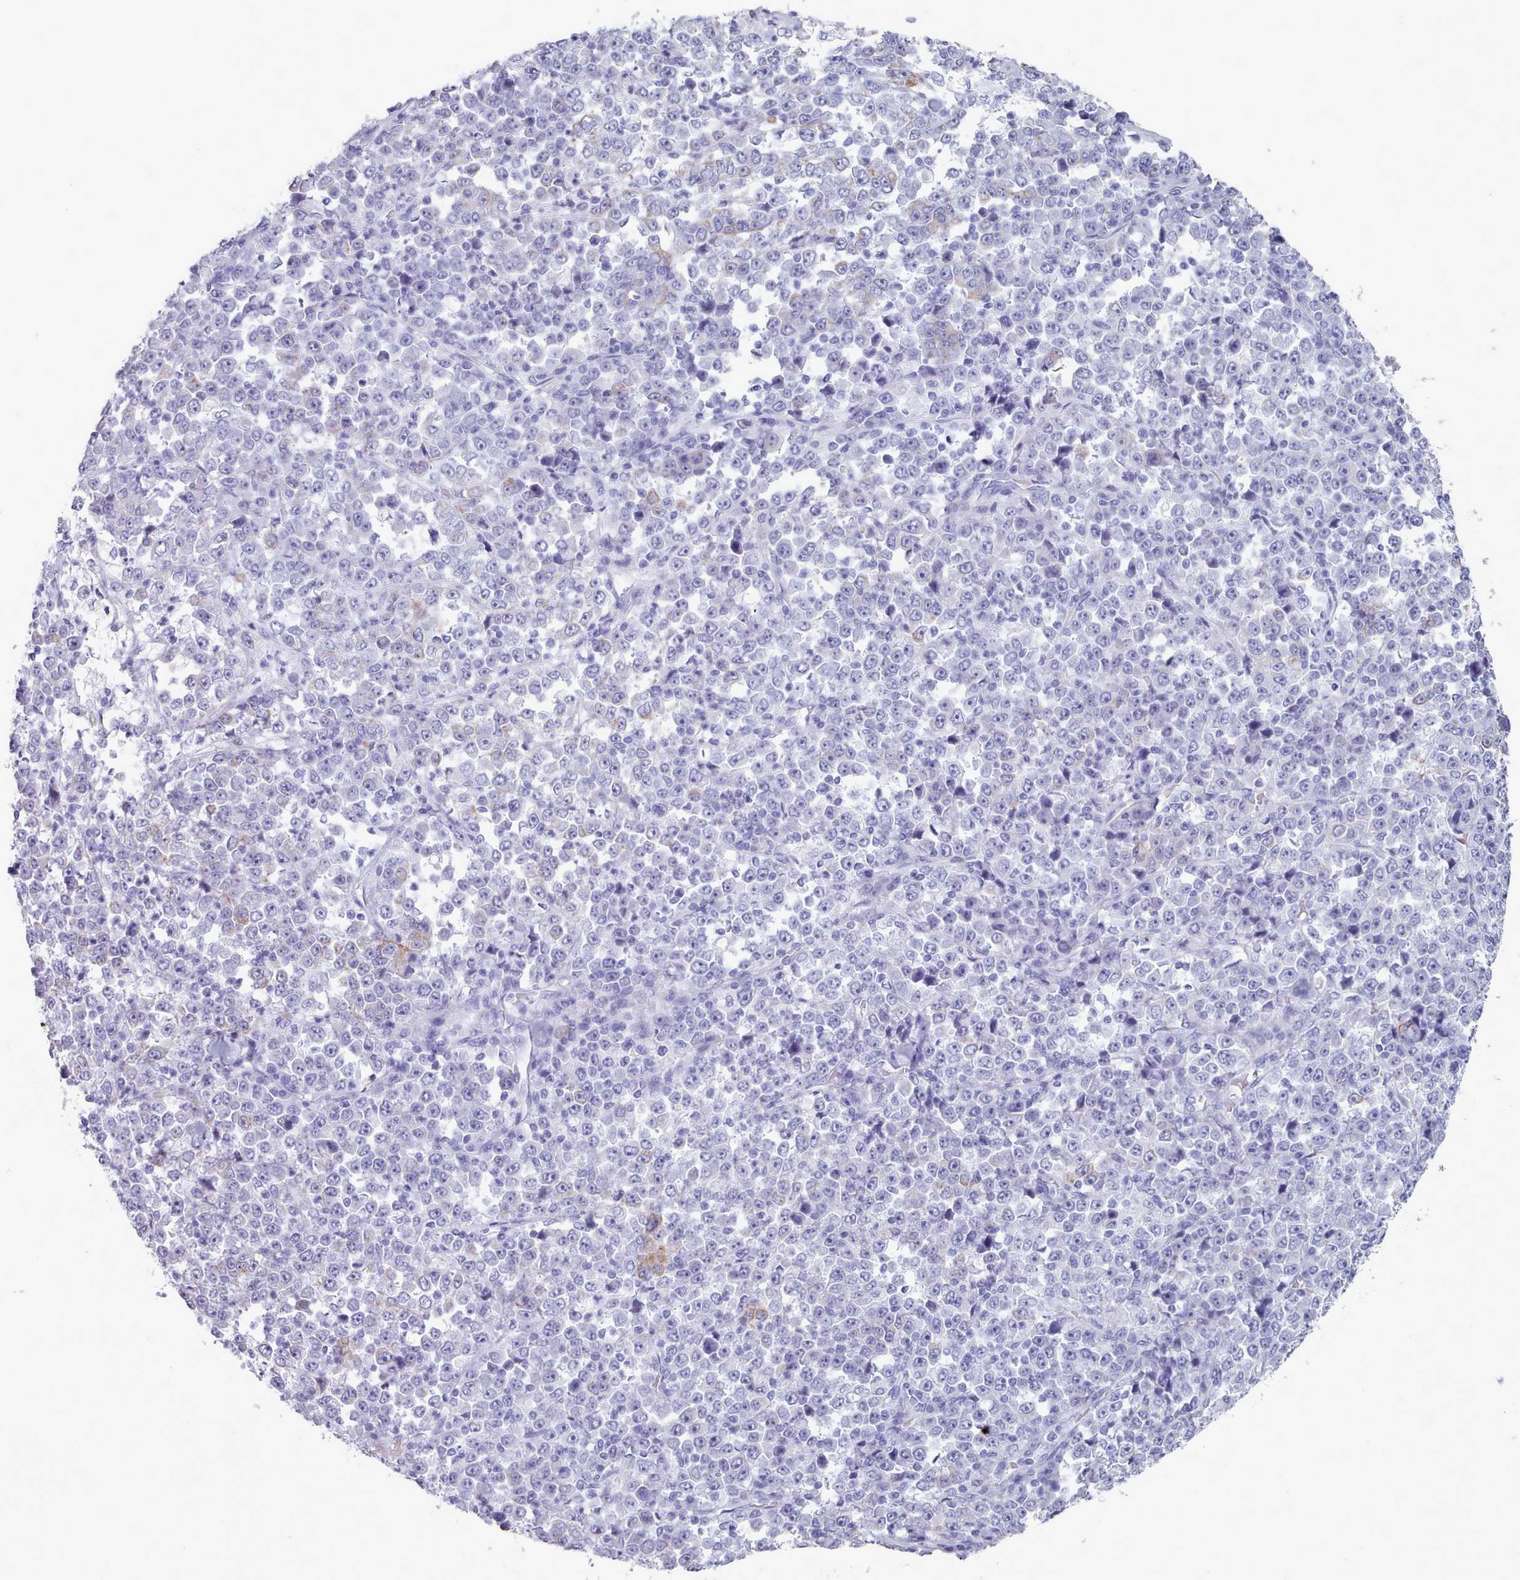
{"staining": {"intensity": "negative", "quantity": "none", "location": "none"}, "tissue": "stomach cancer", "cell_type": "Tumor cells", "image_type": "cancer", "snomed": [{"axis": "morphology", "description": "Normal tissue, NOS"}, {"axis": "morphology", "description": "Adenocarcinoma, NOS"}, {"axis": "topography", "description": "Stomach, upper"}, {"axis": "topography", "description": "Stomach"}], "caption": "The immunohistochemistry (IHC) histopathology image has no significant expression in tumor cells of stomach cancer tissue.", "gene": "FPGS", "patient": {"sex": "male", "age": 59}}